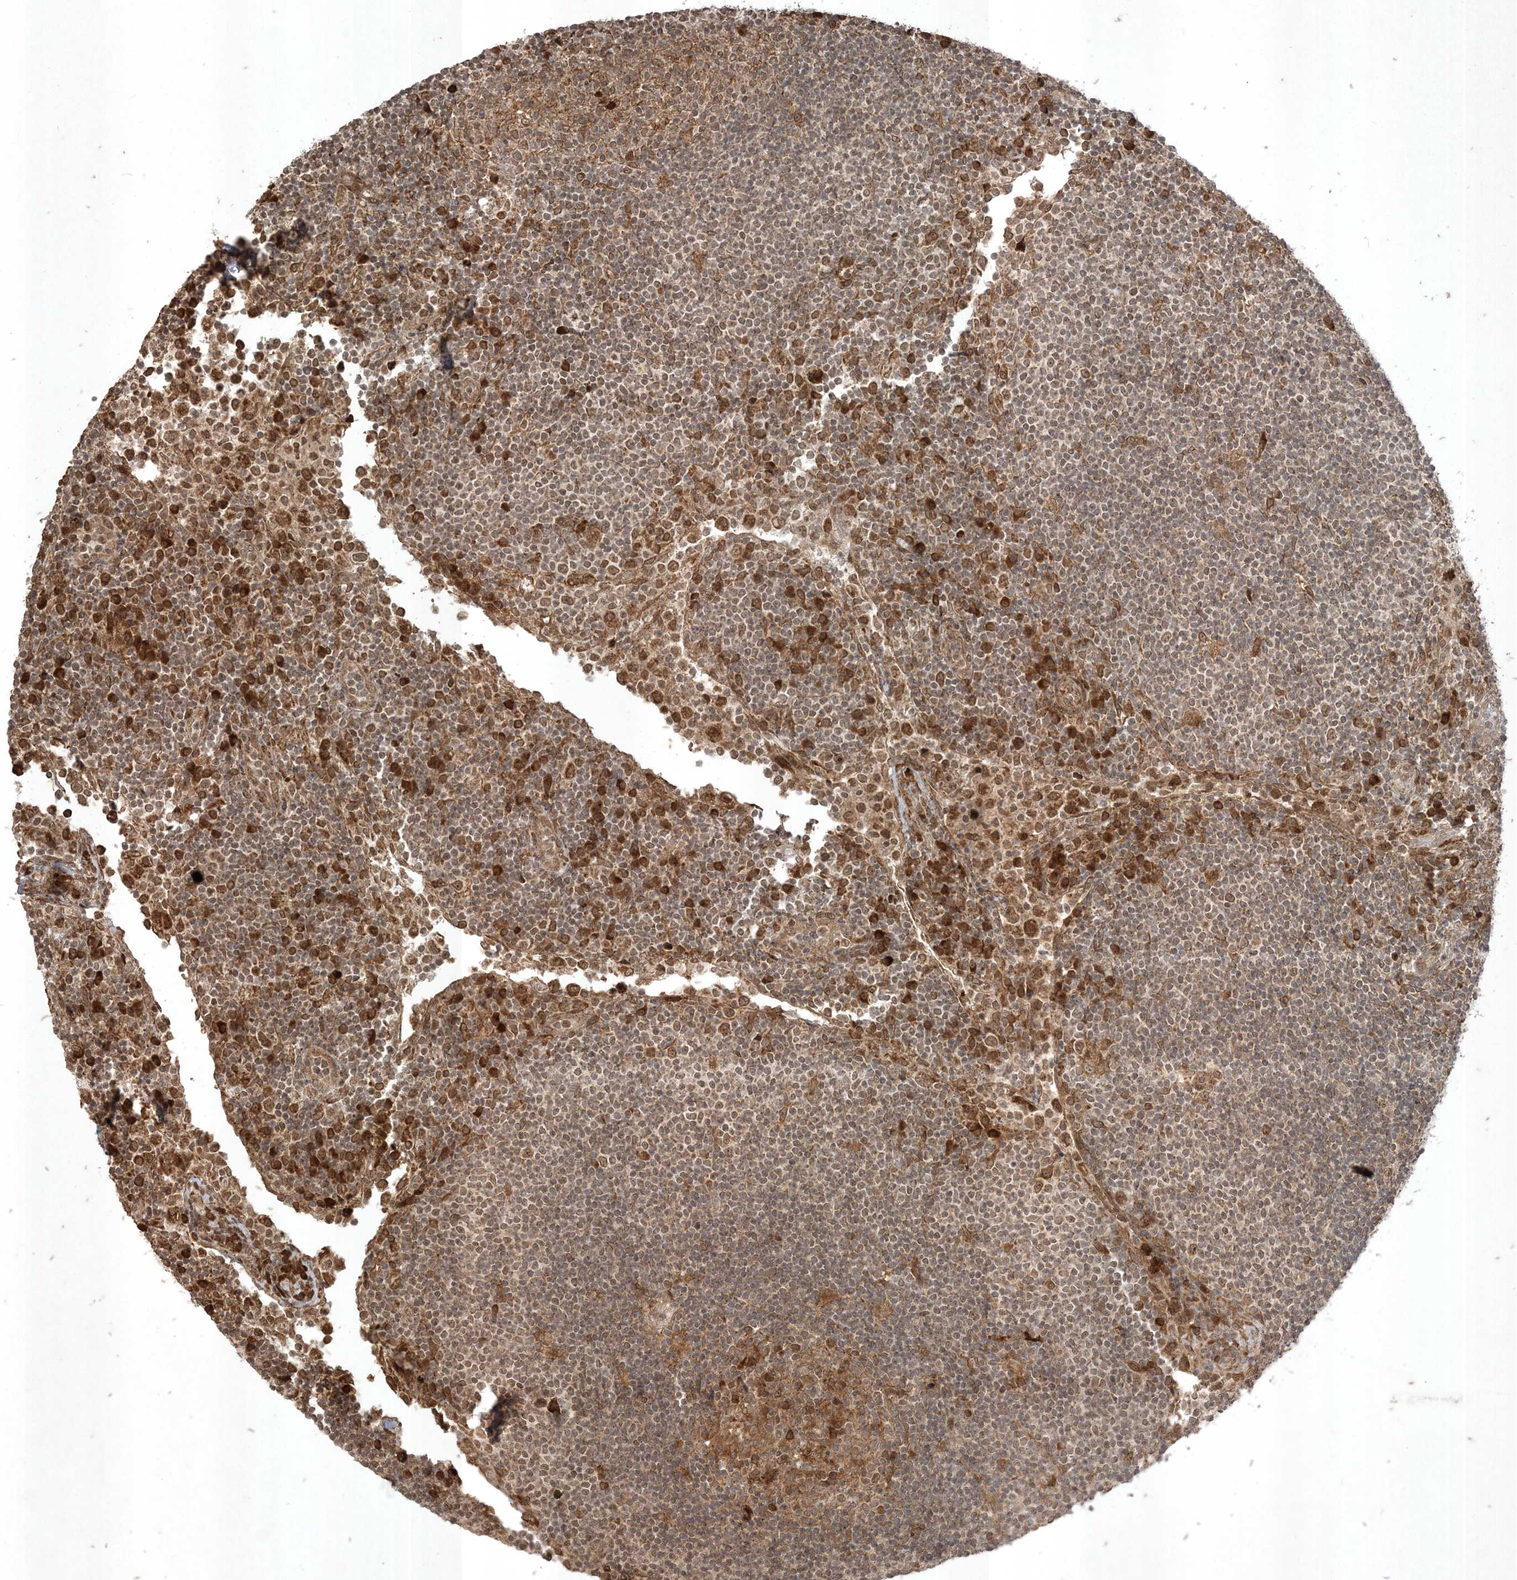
{"staining": {"intensity": "moderate", "quantity": ">75%", "location": "cytoplasmic/membranous"}, "tissue": "lymph node", "cell_type": "Germinal center cells", "image_type": "normal", "snomed": [{"axis": "morphology", "description": "Normal tissue, NOS"}, {"axis": "topography", "description": "Lymph node"}], "caption": "Immunohistochemistry (IHC) of unremarkable lymph node exhibits medium levels of moderate cytoplasmic/membranous staining in about >75% of germinal center cells. (Brightfield microscopy of DAB IHC at high magnification).", "gene": "RRAS", "patient": {"sex": "female", "age": 53}}